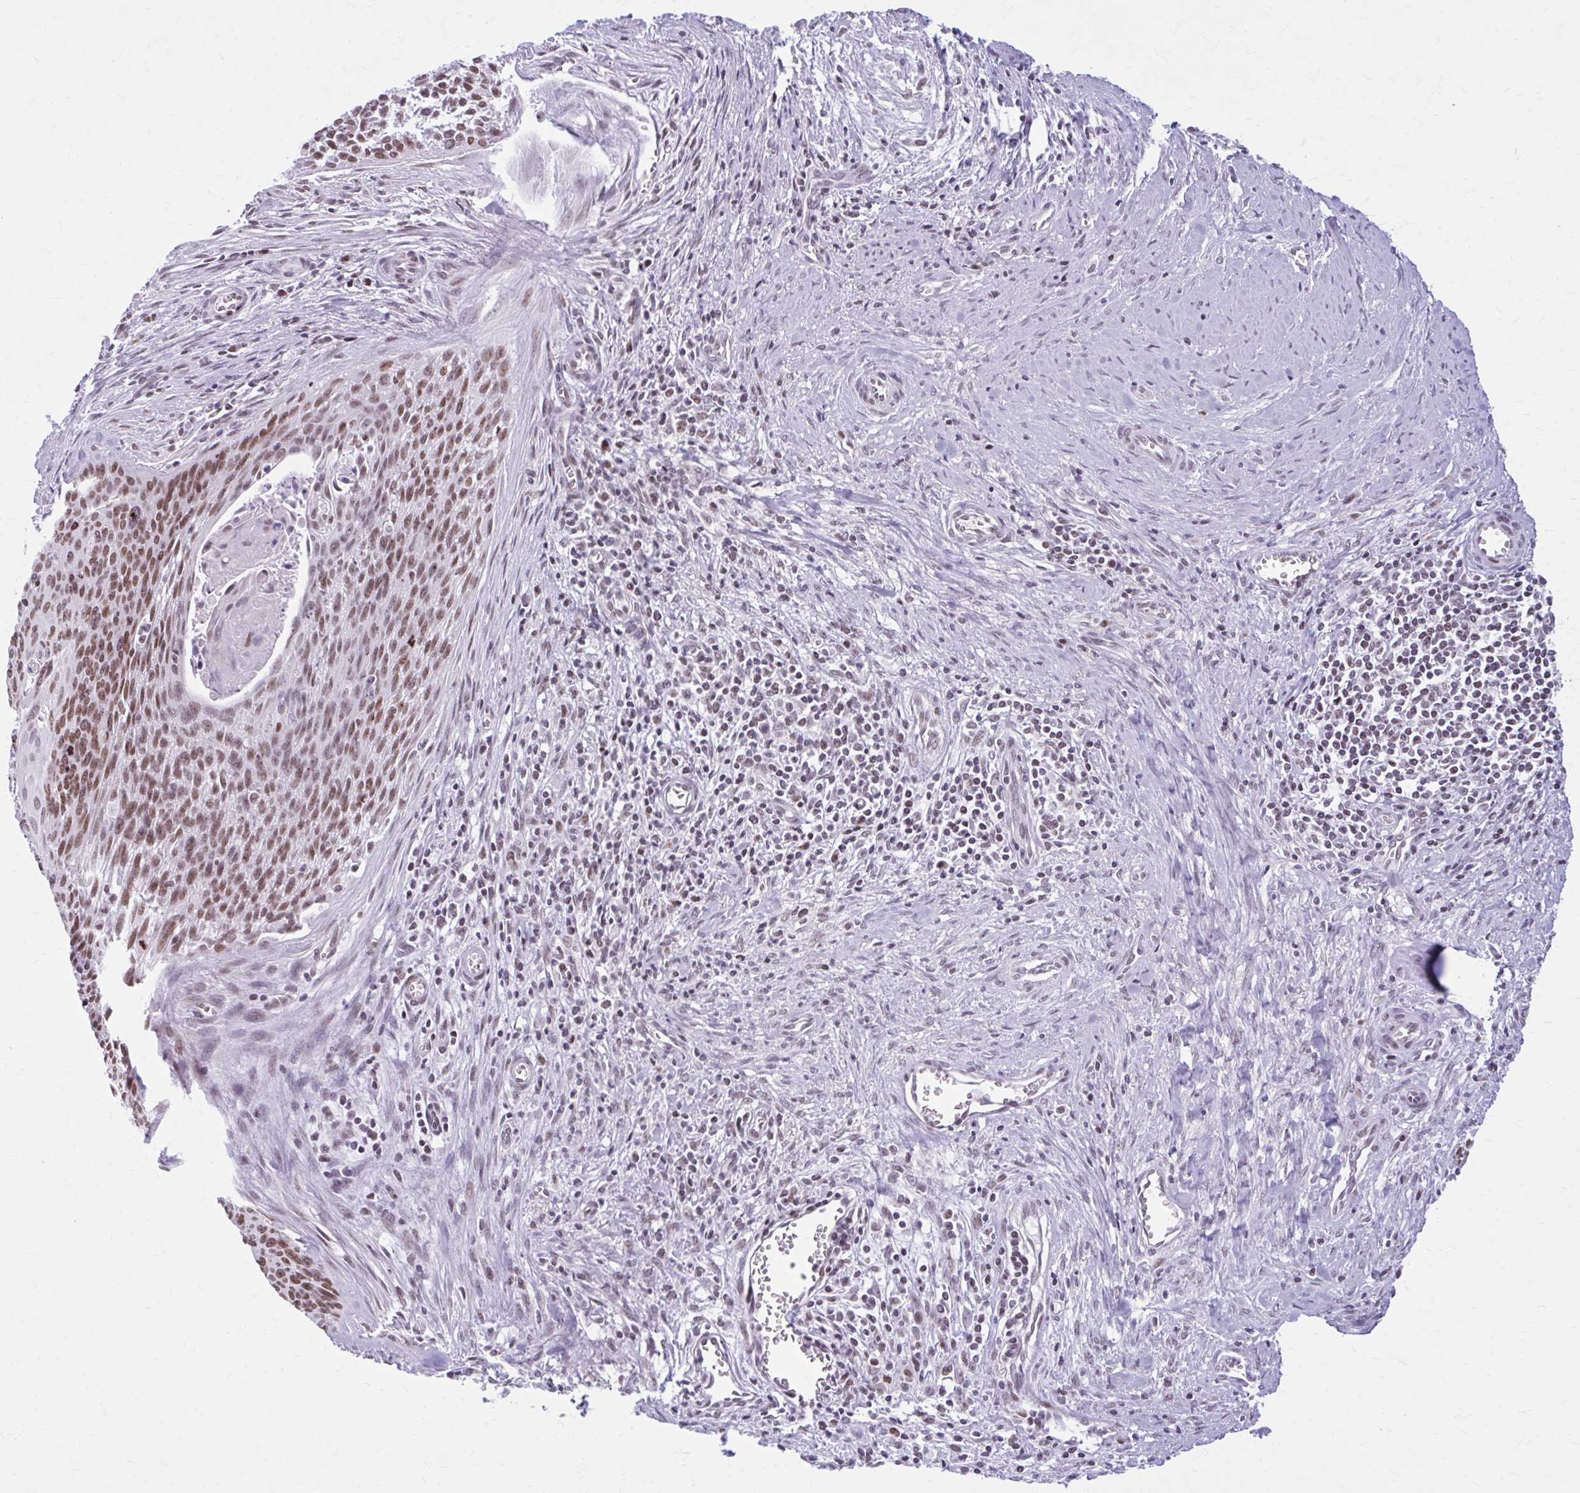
{"staining": {"intensity": "moderate", "quantity": ">75%", "location": "nuclear"}, "tissue": "cervical cancer", "cell_type": "Tumor cells", "image_type": "cancer", "snomed": [{"axis": "morphology", "description": "Squamous cell carcinoma, NOS"}, {"axis": "topography", "description": "Cervix"}], "caption": "An IHC micrograph of tumor tissue is shown. Protein staining in brown highlights moderate nuclear positivity in cervical cancer within tumor cells.", "gene": "PABIR1", "patient": {"sex": "female", "age": 55}}